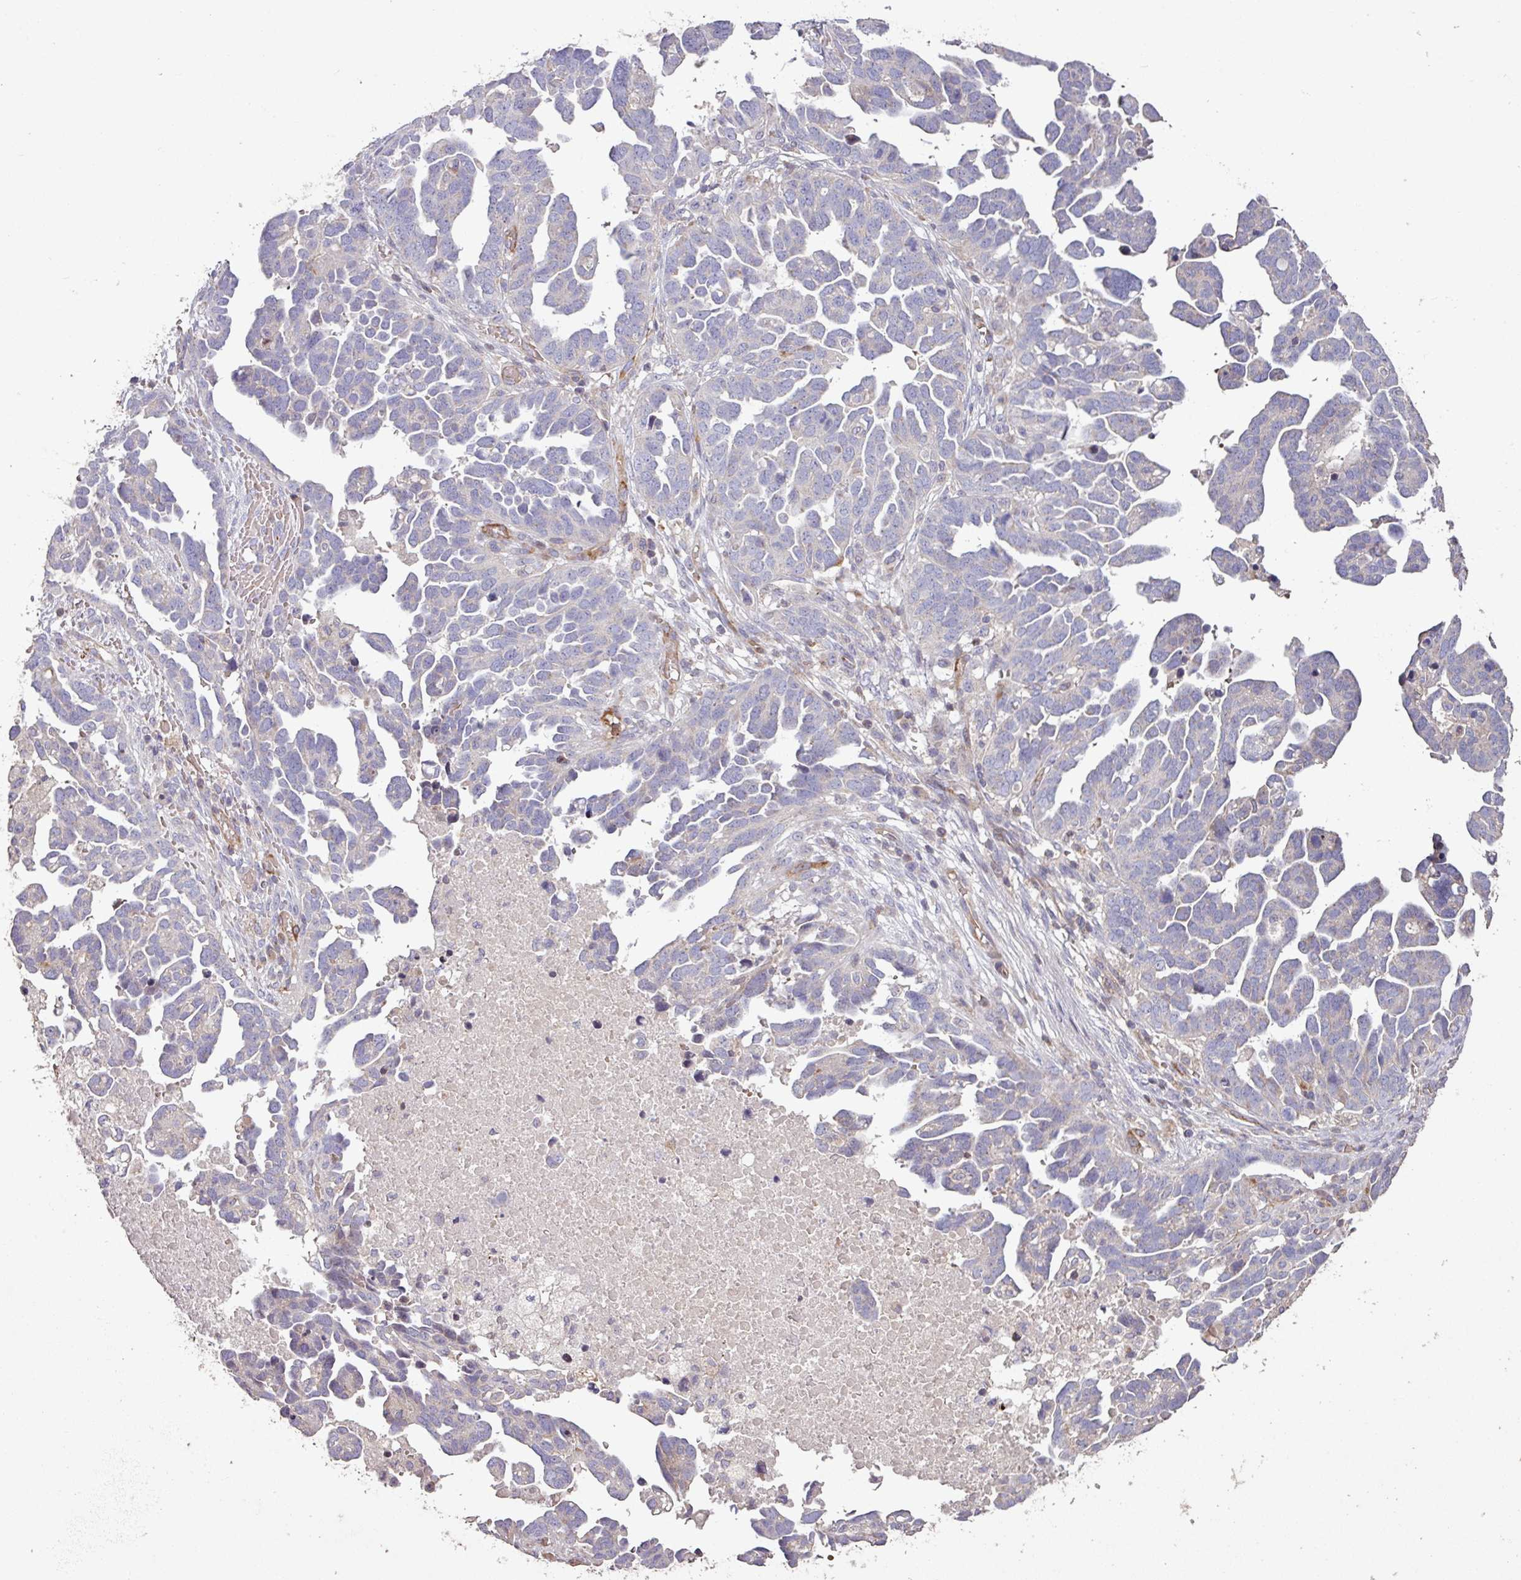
{"staining": {"intensity": "negative", "quantity": "none", "location": "none"}, "tissue": "ovarian cancer", "cell_type": "Tumor cells", "image_type": "cancer", "snomed": [{"axis": "morphology", "description": "Cystadenocarcinoma, serous, NOS"}, {"axis": "topography", "description": "Ovary"}], "caption": "There is no significant positivity in tumor cells of ovarian cancer.", "gene": "RPL23A", "patient": {"sex": "female", "age": 54}}